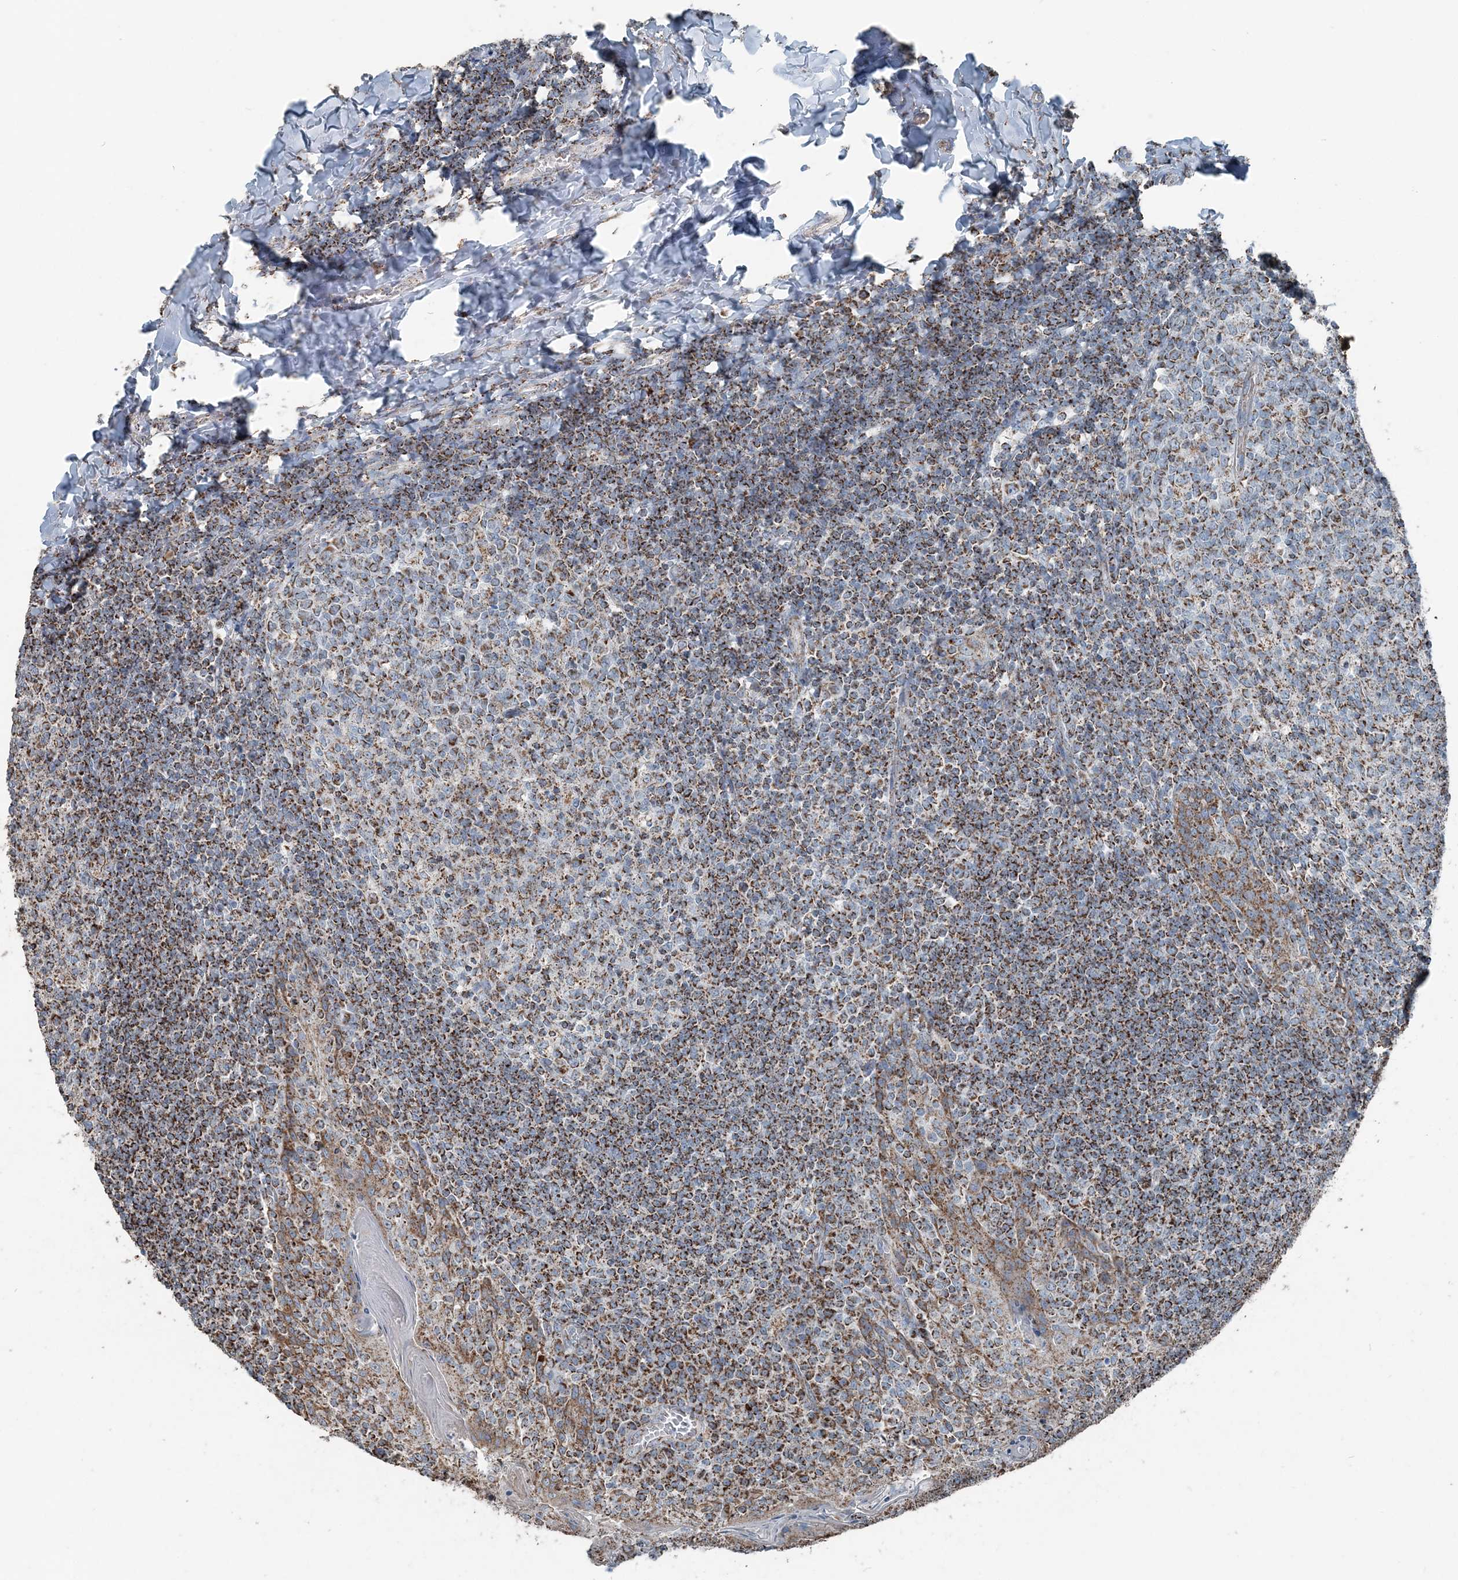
{"staining": {"intensity": "moderate", "quantity": ">75%", "location": "cytoplasmic/membranous"}, "tissue": "tonsil", "cell_type": "Germinal center cells", "image_type": "normal", "snomed": [{"axis": "morphology", "description": "Normal tissue, NOS"}, {"axis": "topography", "description": "Tonsil"}], "caption": "Immunohistochemistry photomicrograph of normal tonsil: human tonsil stained using IHC exhibits medium levels of moderate protein expression localized specifically in the cytoplasmic/membranous of germinal center cells, appearing as a cytoplasmic/membranous brown color.", "gene": "SUCLG1", "patient": {"sex": "female", "age": 19}}